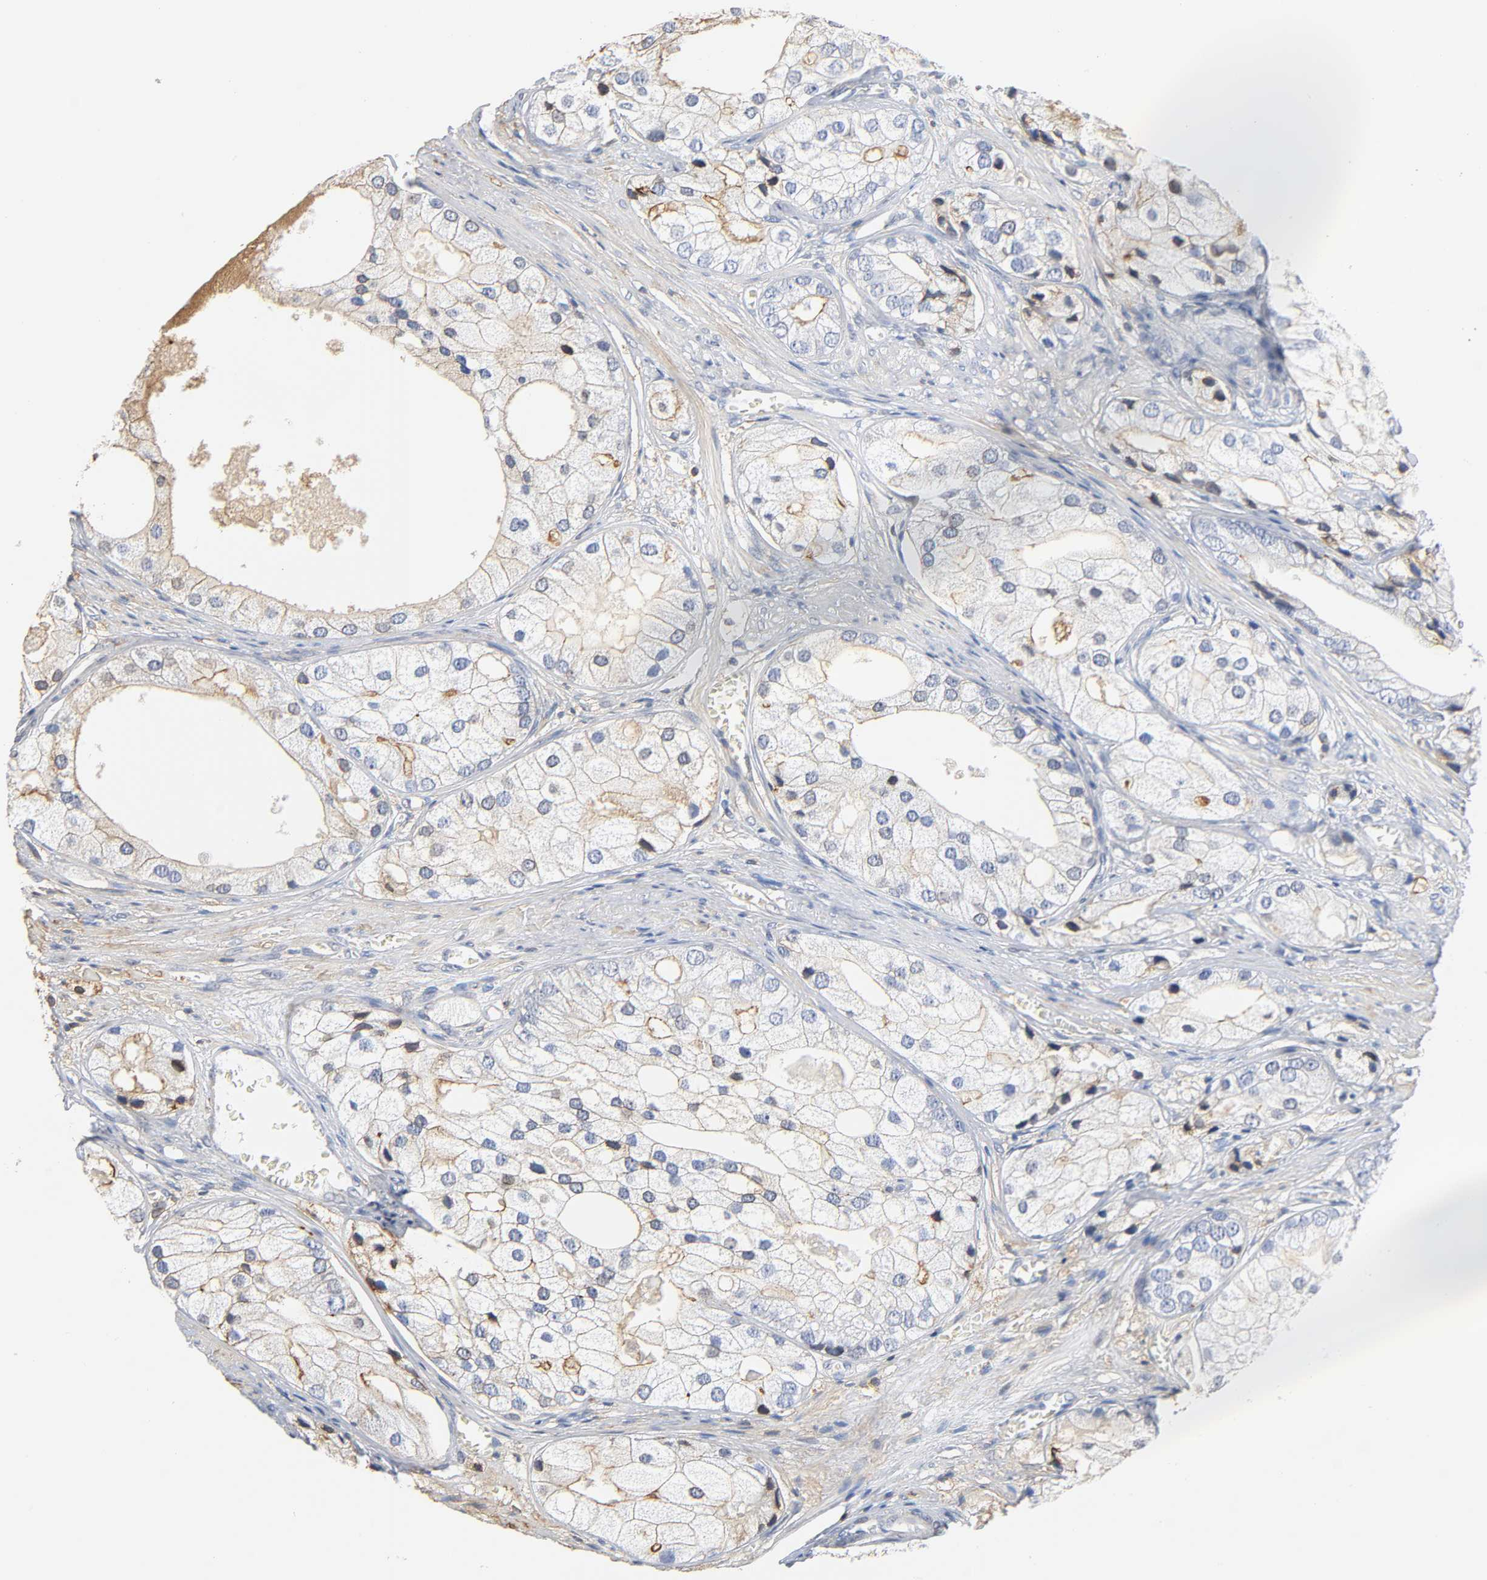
{"staining": {"intensity": "weak", "quantity": ">75%", "location": "cytoplasmic/membranous"}, "tissue": "prostate cancer", "cell_type": "Tumor cells", "image_type": "cancer", "snomed": [{"axis": "morphology", "description": "Adenocarcinoma, Low grade"}, {"axis": "topography", "description": "Prostate"}], "caption": "The micrograph reveals staining of adenocarcinoma (low-grade) (prostate), revealing weak cytoplasmic/membranous protein expression (brown color) within tumor cells. (Stains: DAB (3,3'-diaminobenzidine) in brown, nuclei in blue, Microscopy: brightfield microscopy at high magnification).", "gene": "ANXA11", "patient": {"sex": "male", "age": 69}}